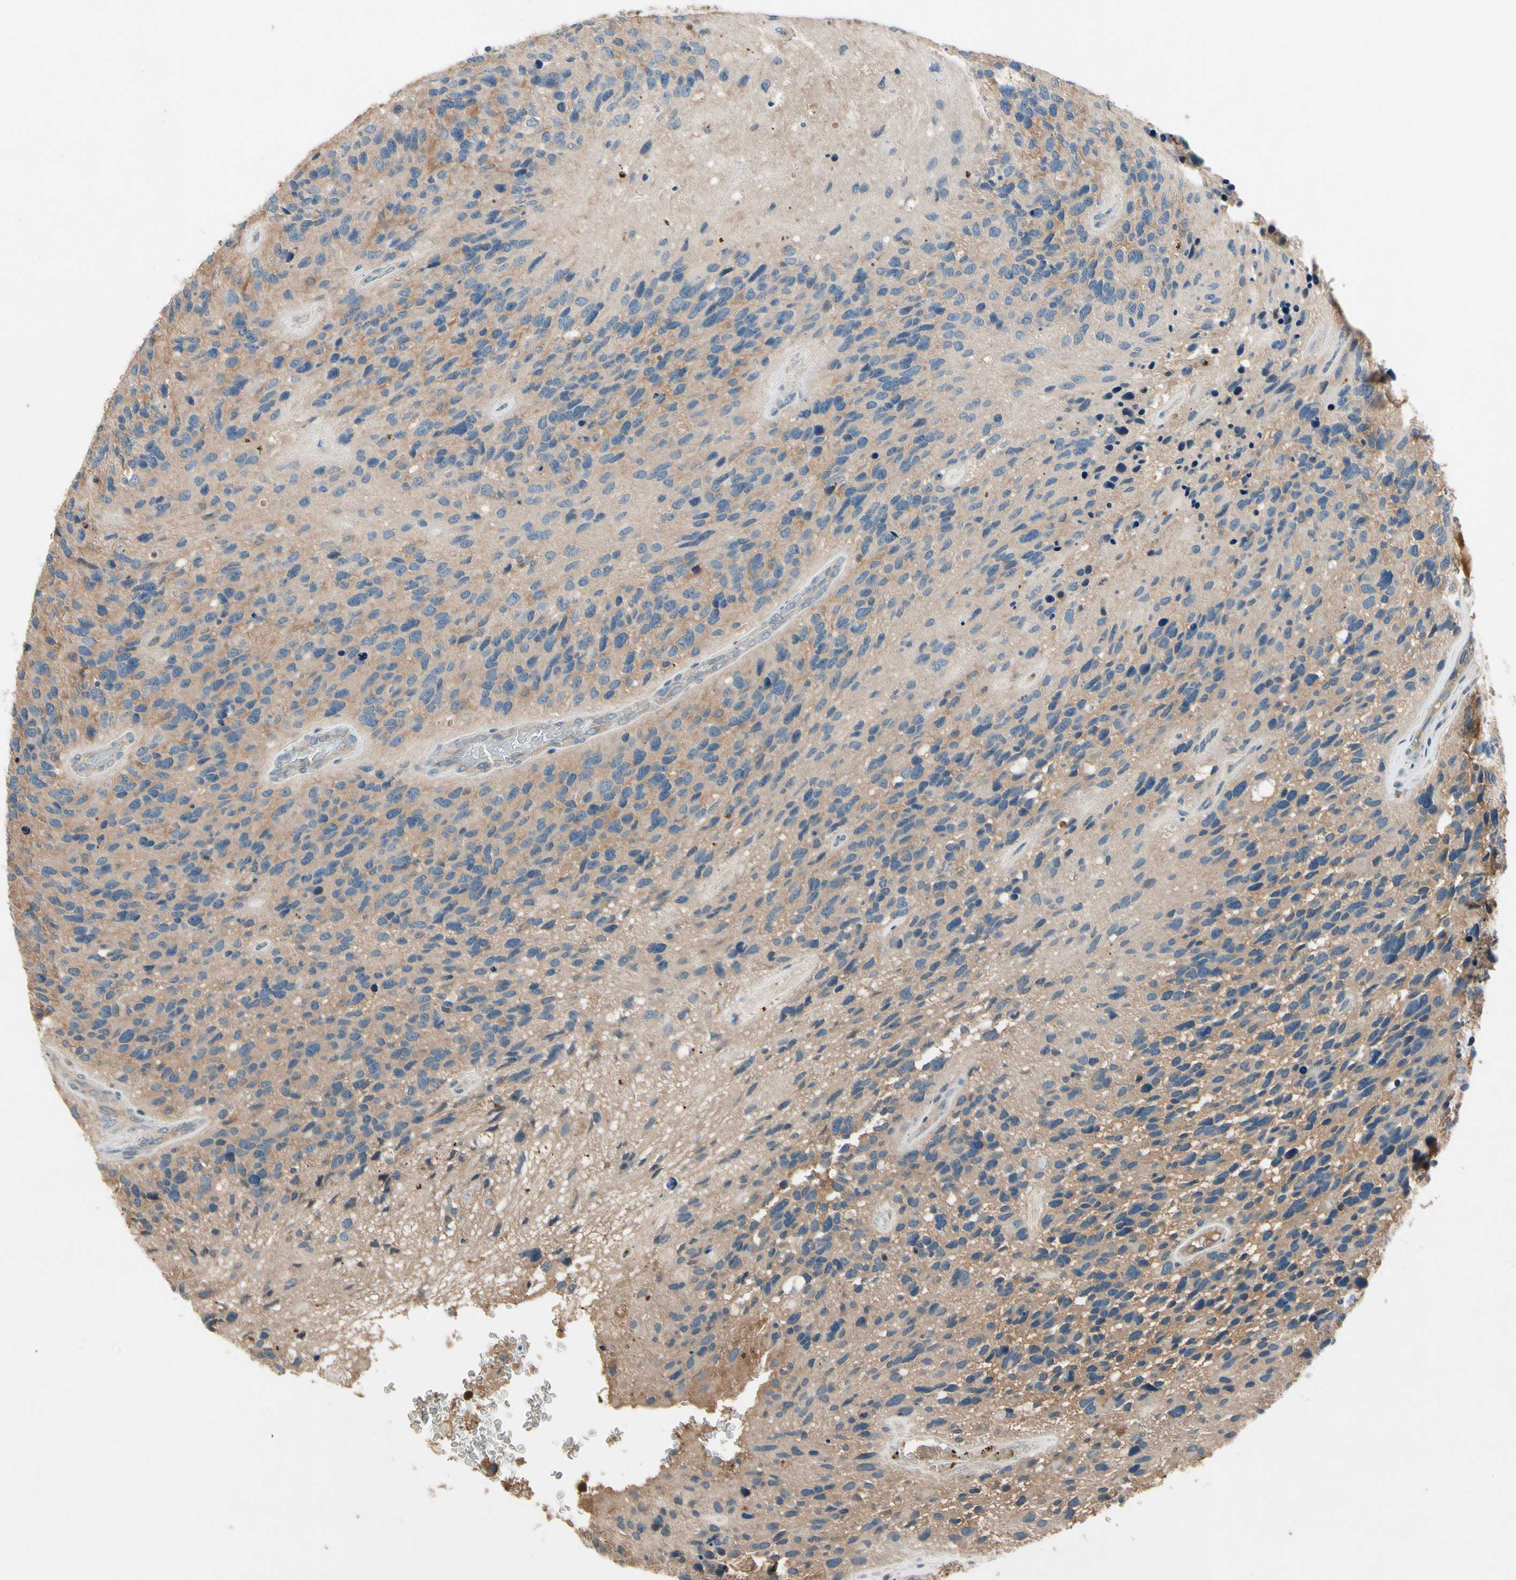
{"staining": {"intensity": "weak", "quantity": ">75%", "location": "cytoplasmic/membranous"}, "tissue": "glioma", "cell_type": "Tumor cells", "image_type": "cancer", "snomed": [{"axis": "morphology", "description": "Glioma, malignant, High grade"}, {"axis": "topography", "description": "Brain"}], "caption": "A photomicrograph of human malignant glioma (high-grade) stained for a protein exhibits weak cytoplasmic/membranous brown staining in tumor cells.", "gene": "IL1RL1", "patient": {"sex": "female", "age": 58}}